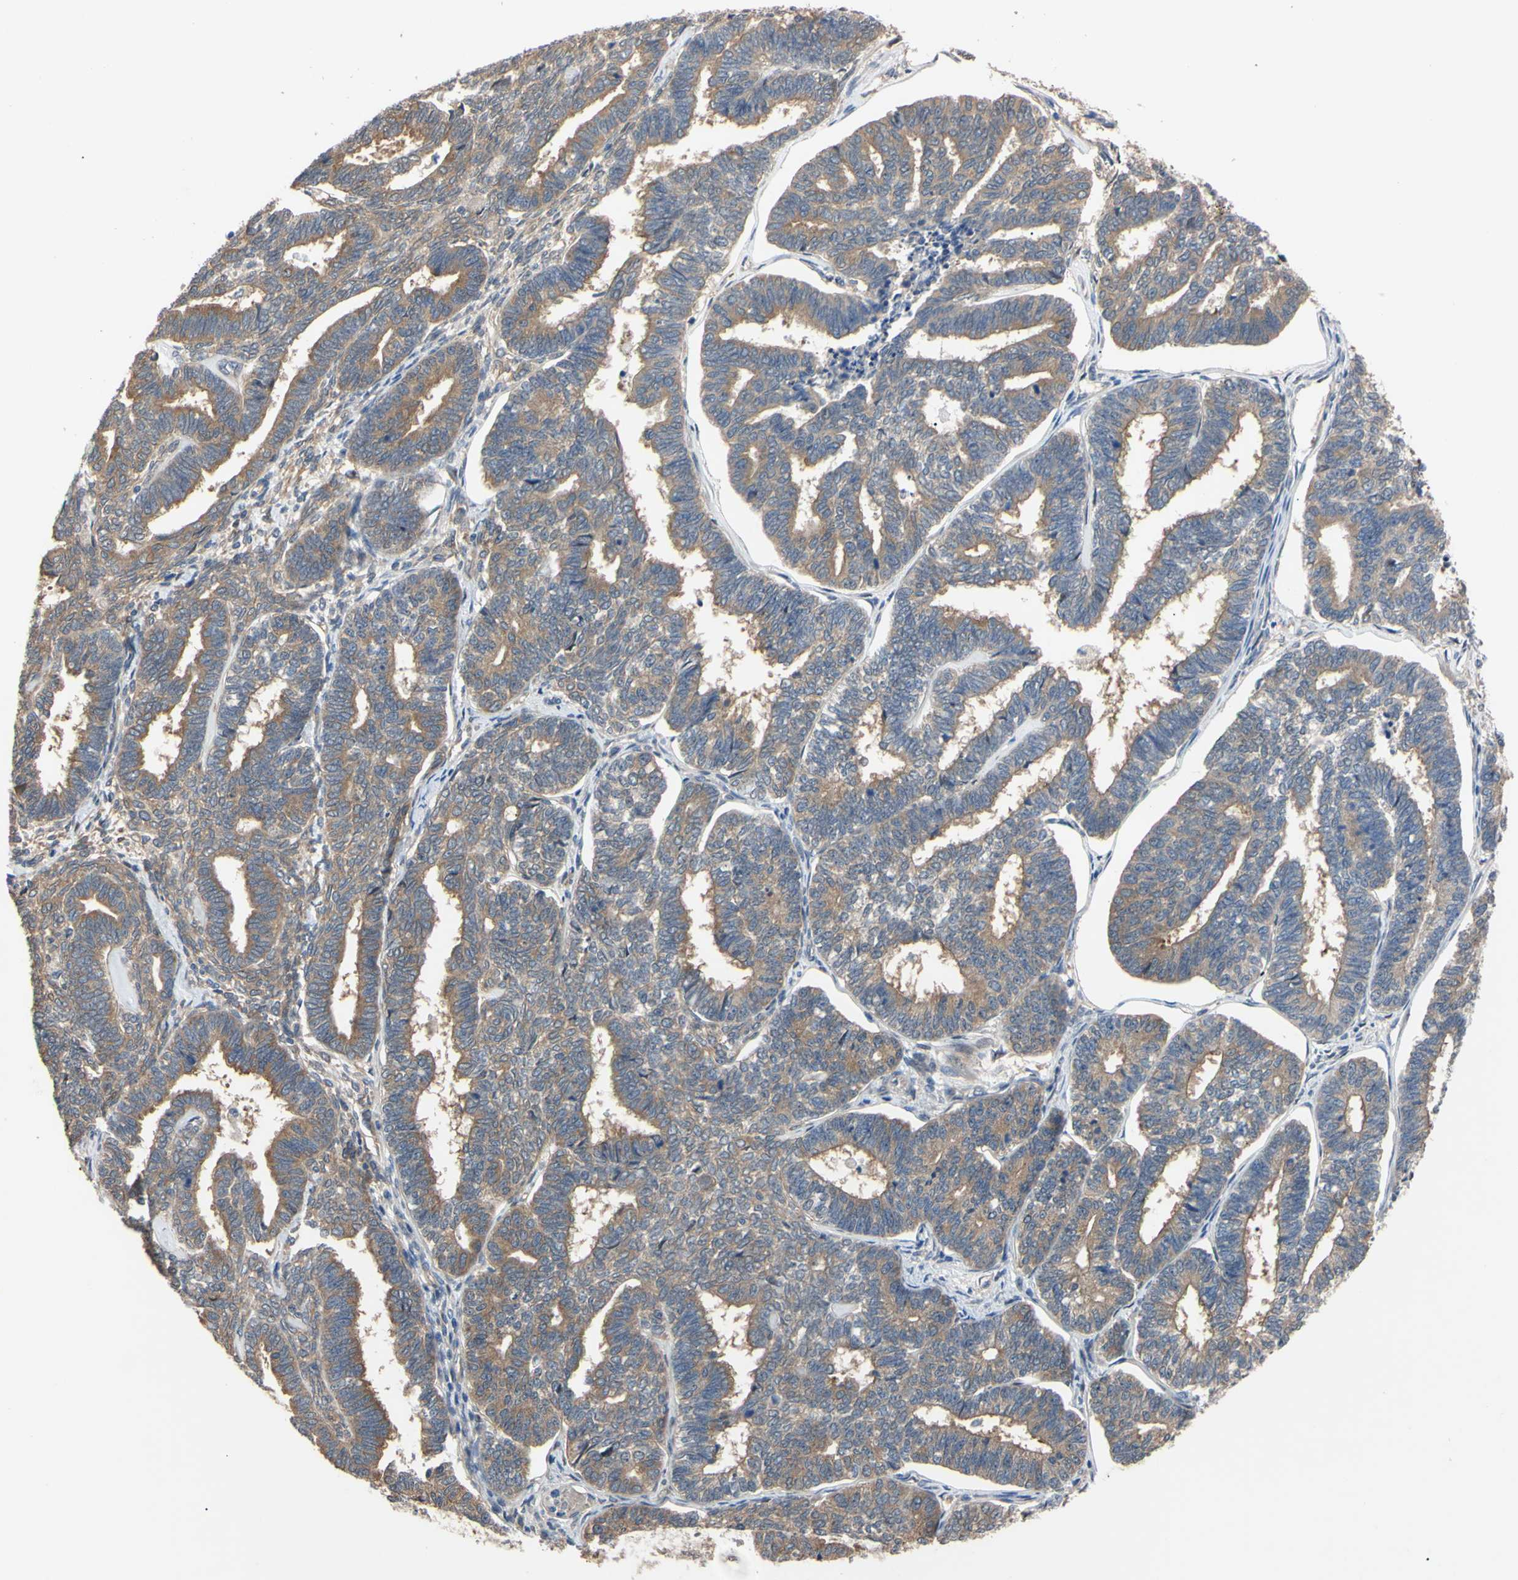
{"staining": {"intensity": "weak", "quantity": ">75%", "location": "cytoplasmic/membranous"}, "tissue": "endometrial cancer", "cell_type": "Tumor cells", "image_type": "cancer", "snomed": [{"axis": "morphology", "description": "Adenocarcinoma, NOS"}, {"axis": "topography", "description": "Endometrium"}], "caption": "Immunohistochemical staining of human adenocarcinoma (endometrial) reveals low levels of weak cytoplasmic/membranous staining in approximately >75% of tumor cells. The staining is performed using DAB (3,3'-diaminobenzidine) brown chromogen to label protein expression. The nuclei are counter-stained blue using hematoxylin.", "gene": "RARS1", "patient": {"sex": "female", "age": 70}}